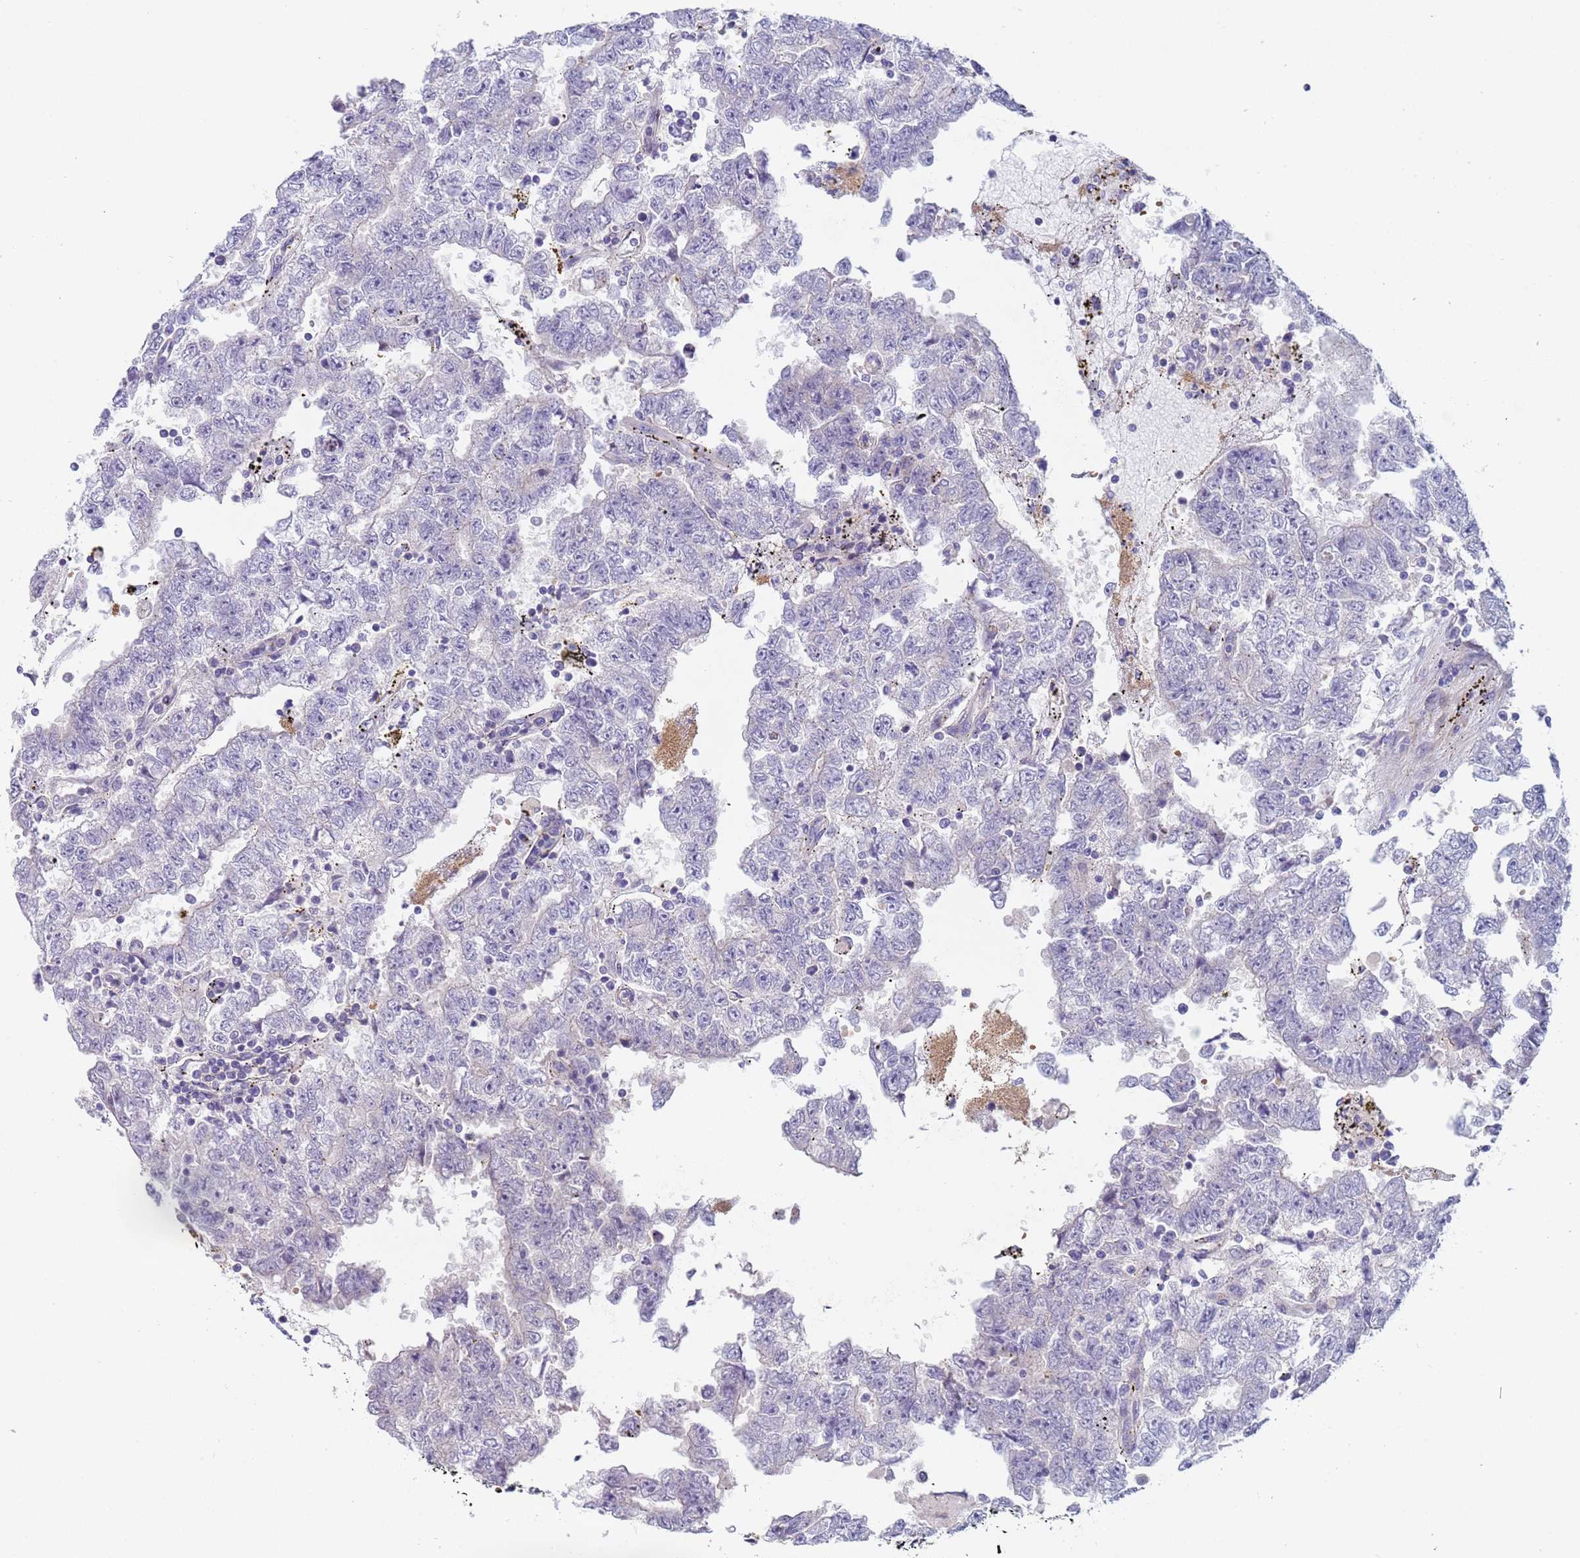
{"staining": {"intensity": "negative", "quantity": "none", "location": "none"}, "tissue": "testis cancer", "cell_type": "Tumor cells", "image_type": "cancer", "snomed": [{"axis": "morphology", "description": "Carcinoma, Embryonal, NOS"}, {"axis": "topography", "description": "Testis"}], "caption": "Immunohistochemical staining of human testis cancer reveals no significant staining in tumor cells.", "gene": "KBTBD3", "patient": {"sex": "male", "age": 25}}